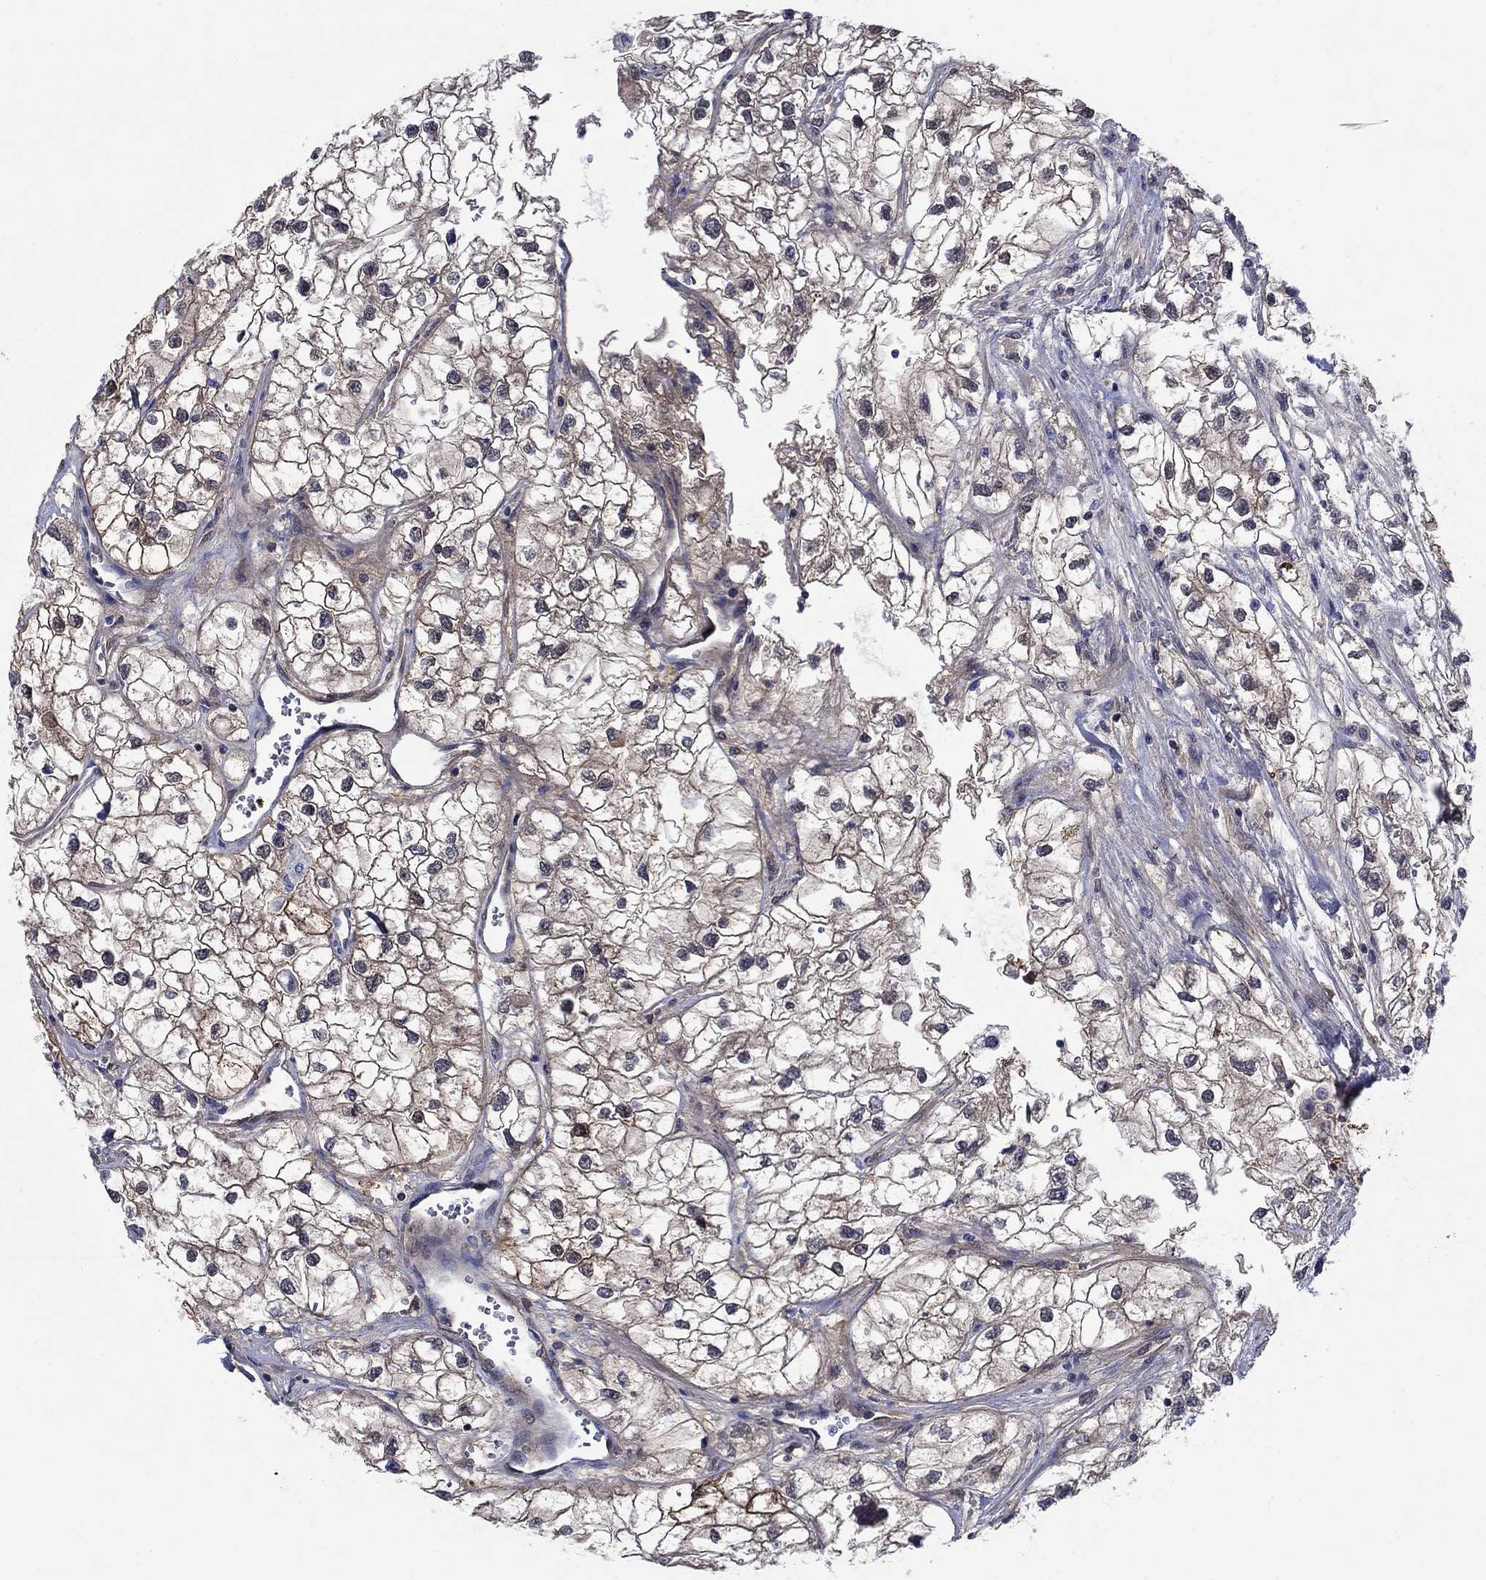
{"staining": {"intensity": "moderate", "quantity": "25%-75%", "location": "cytoplasmic/membranous"}, "tissue": "renal cancer", "cell_type": "Tumor cells", "image_type": "cancer", "snomed": [{"axis": "morphology", "description": "Adenocarcinoma, NOS"}, {"axis": "topography", "description": "Kidney"}], "caption": "Immunohistochemistry of renal adenocarcinoma shows medium levels of moderate cytoplasmic/membranous positivity in approximately 25%-75% of tumor cells.", "gene": "SULT2B1", "patient": {"sex": "male", "age": 59}}